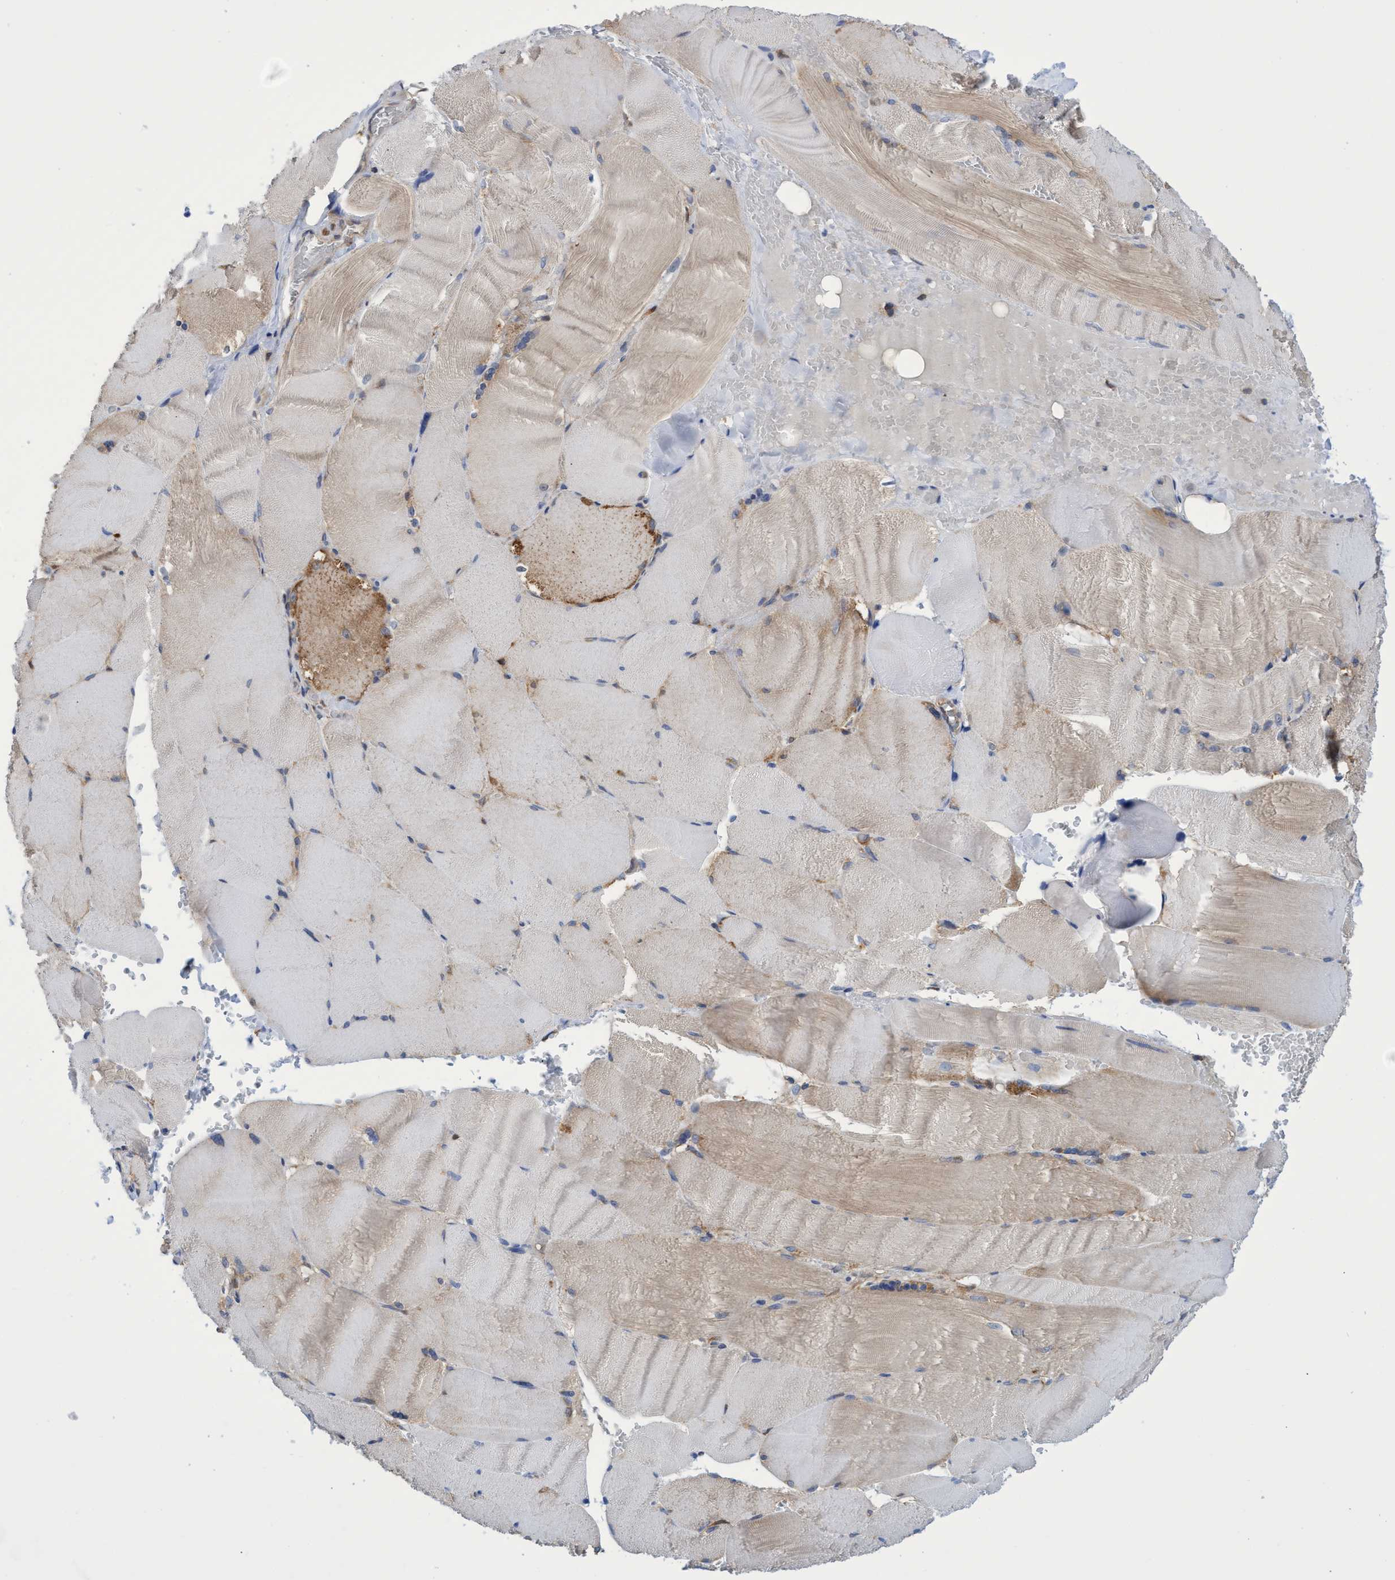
{"staining": {"intensity": "moderate", "quantity": "<25%", "location": "cytoplasmic/membranous"}, "tissue": "skeletal muscle", "cell_type": "Myocytes", "image_type": "normal", "snomed": [{"axis": "morphology", "description": "Normal tissue, NOS"}, {"axis": "topography", "description": "Skin"}, {"axis": "topography", "description": "Skeletal muscle"}], "caption": "Unremarkable skeletal muscle exhibits moderate cytoplasmic/membranous positivity in approximately <25% of myocytes, visualized by immunohistochemistry.", "gene": "CRYZ", "patient": {"sex": "male", "age": 83}}